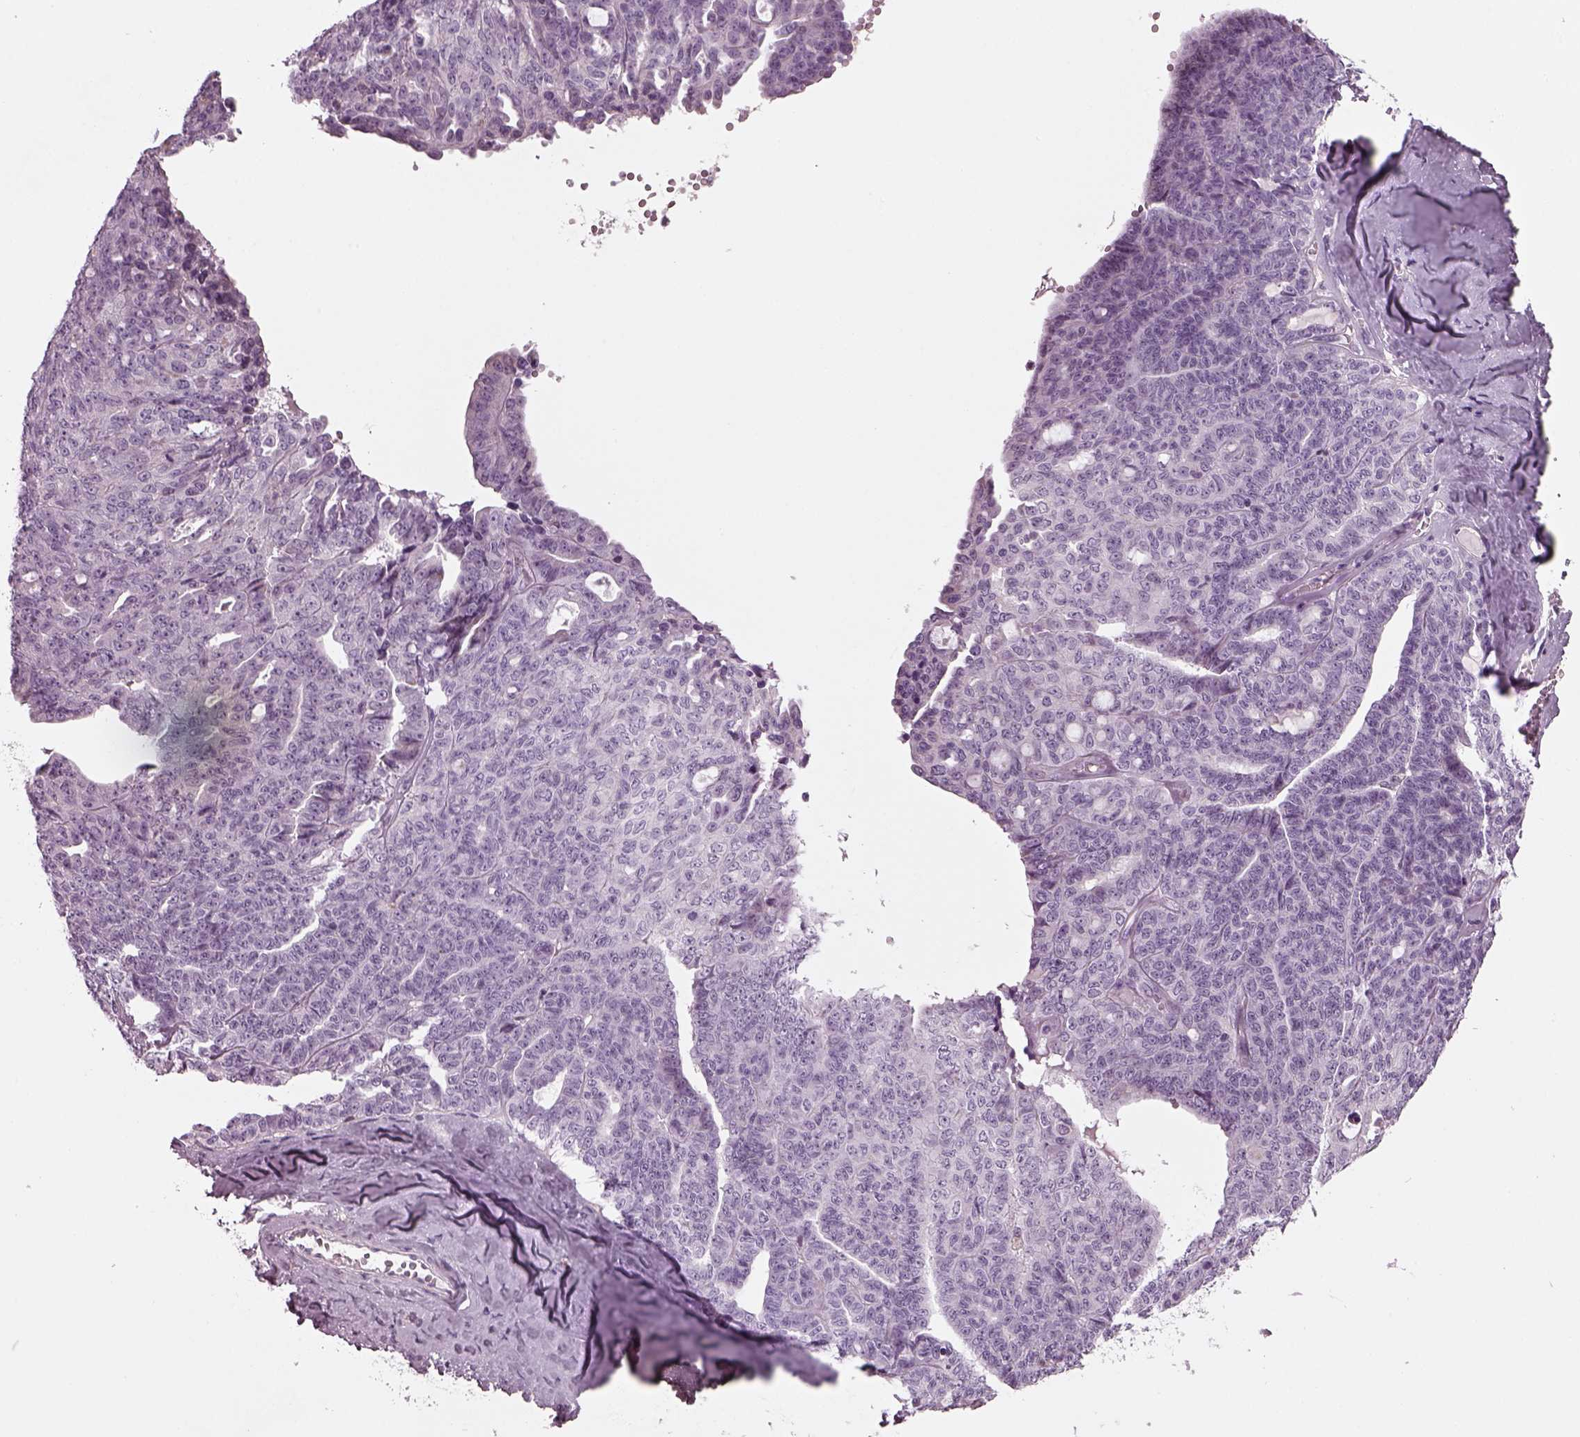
{"staining": {"intensity": "negative", "quantity": "none", "location": "none"}, "tissue": "ovarian cancer", "cell_type": "Tumor cells", "image_type": "cancer", "snomed": [{"axis": "morphology", "description": "Cystadenocarcinoma, serous, NOS"}, {"axis": "topography", "description": "Ovary"}], "caption": "Tumor cells show no significant protein expression in ovarian cancer (serous cystadenocarcinoma).", "gene": "PRR9", "patient": {"sex": "female", "age": 71}}